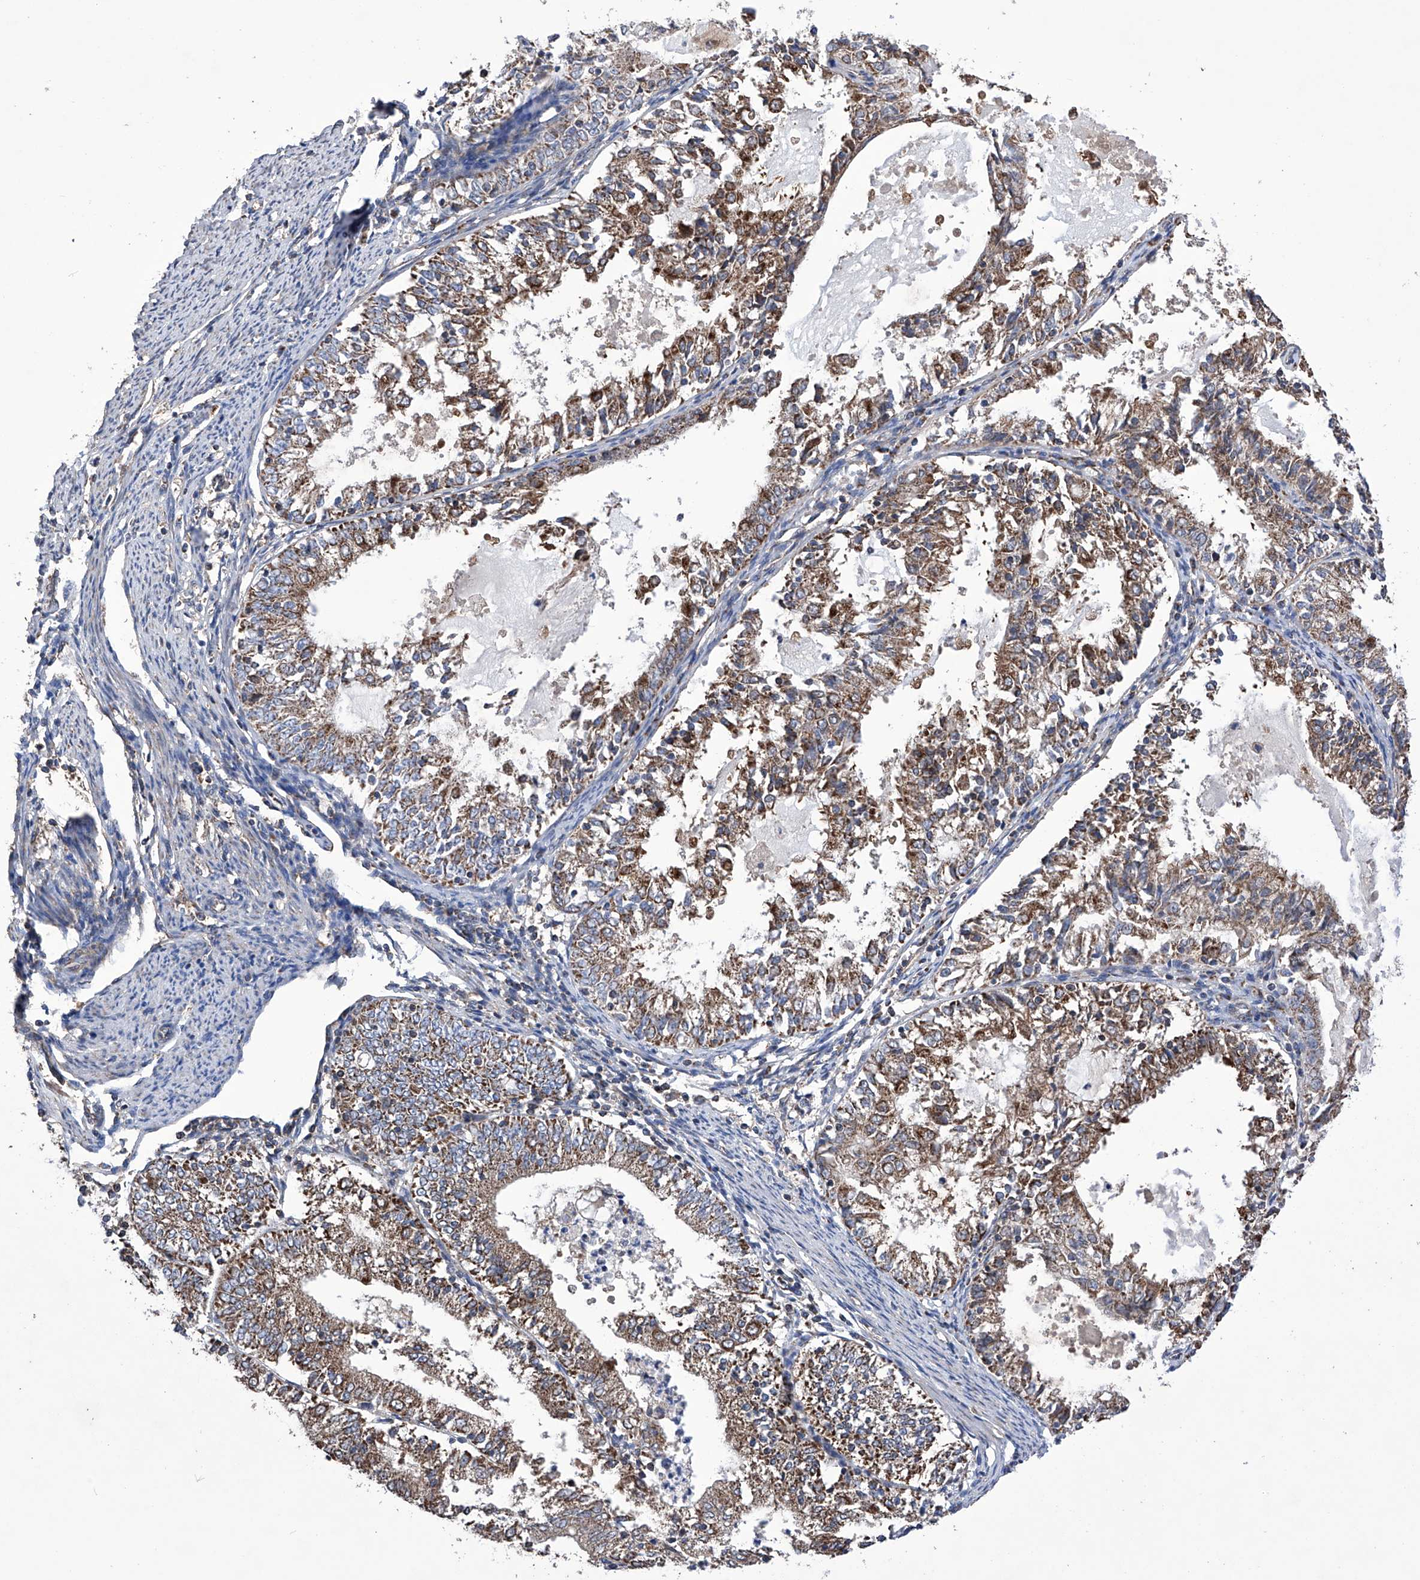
{"staining": {"intensity": "moderate", "quantity": ">75%", "location": "cytoplasmic/membranous"}, "tissue": "endometrial cancer", "cell_type": "Tumor cells", "image_type": "cancer", "snomed": [{"axis": "morphology", "description": "Adenocarcinoma, NOS"}, {"axis": "topography", "description": "Endometrium"}], "caption": "Immunohistochemical staining of endometrial cancer (adenocarcinoma) demonstrates medium levels of moderate cytoplasmic/membranous expression in about >75% of tumor cells. (Brightfield microscopy of DAB IHC at high magnification).", "gene": "EFCAB2", "patient": {"sex": "female", "age": 57}}